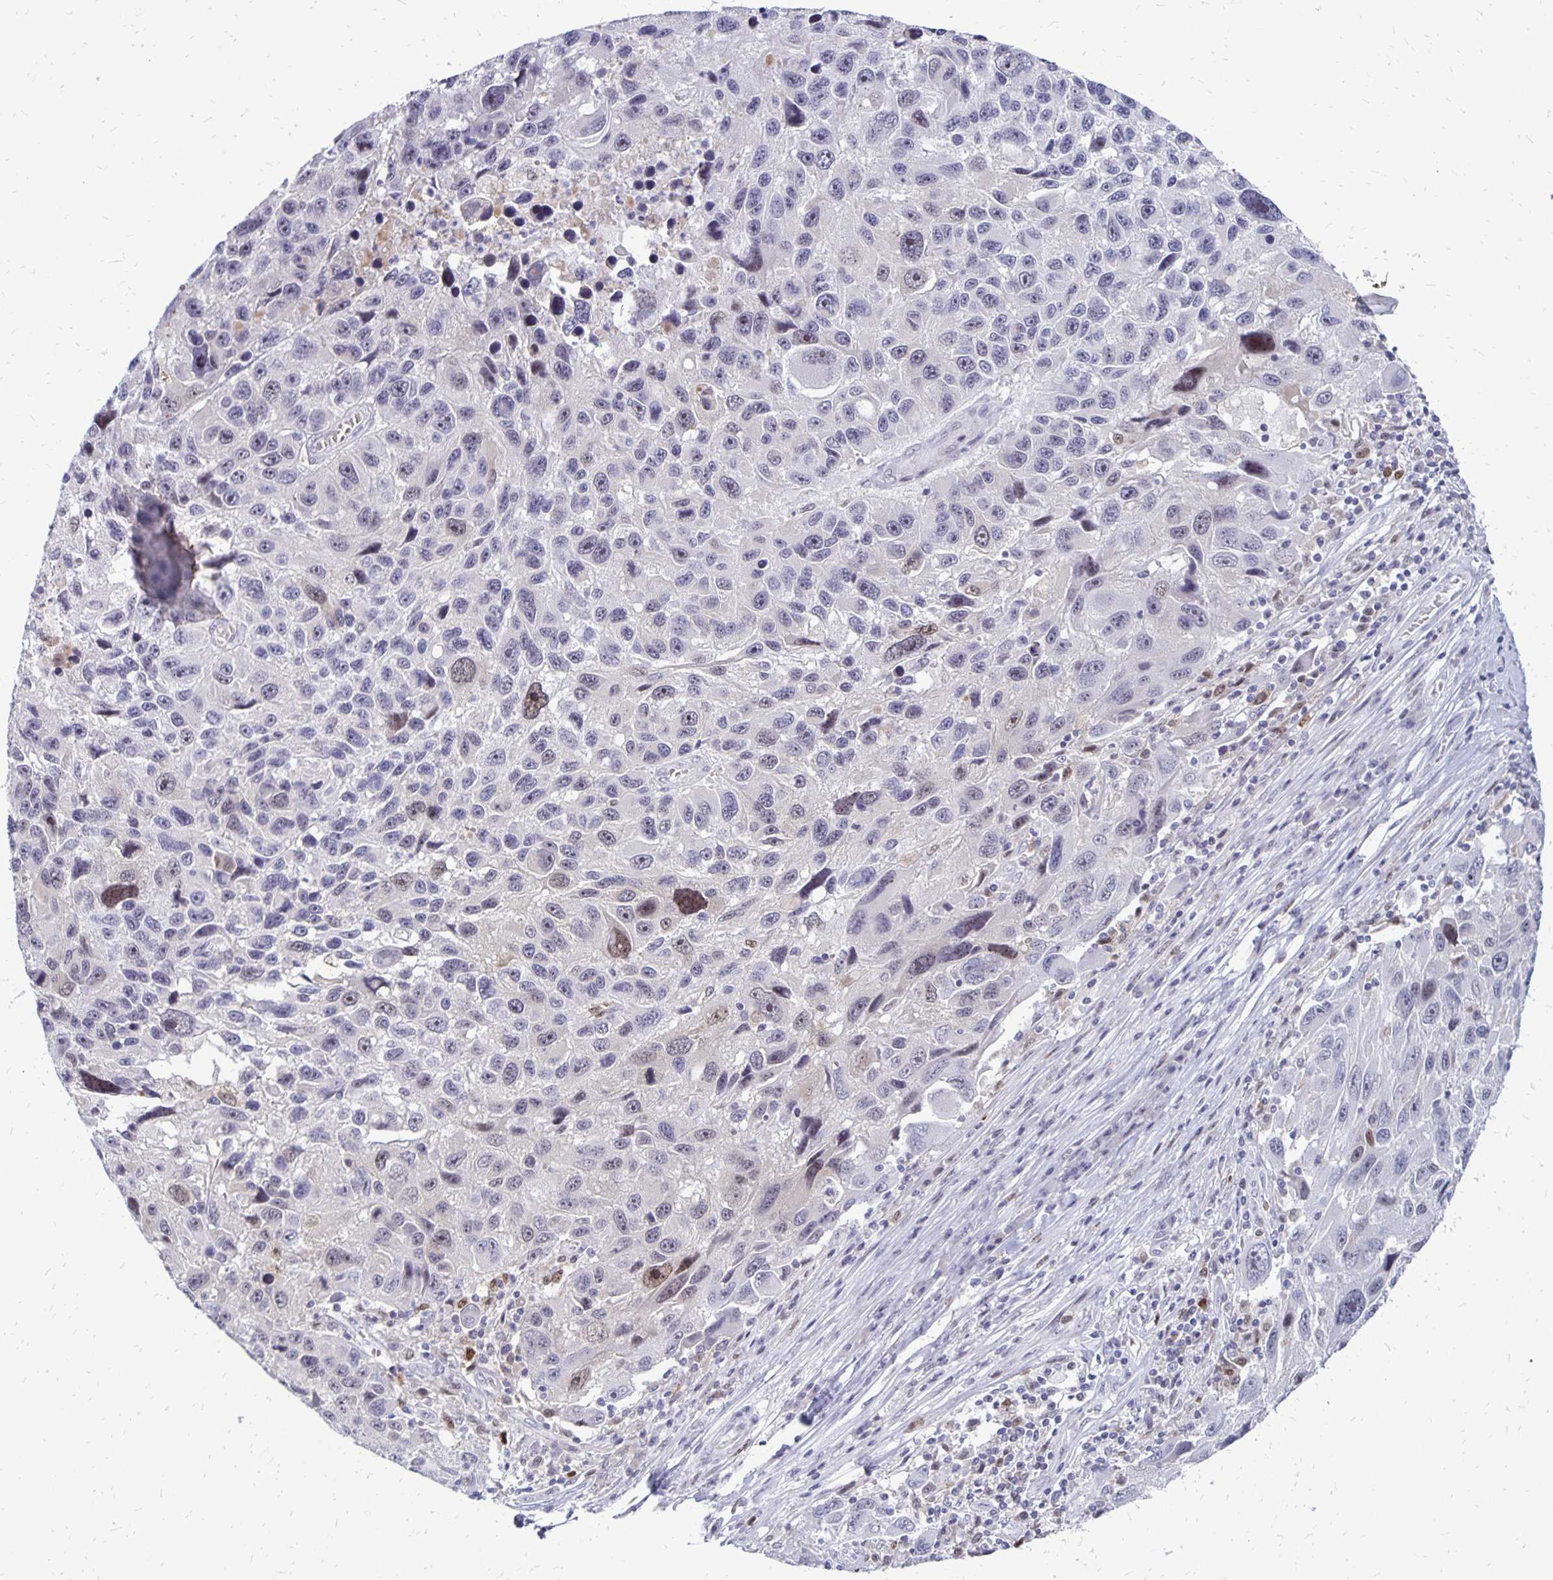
{"staining": {"intensity": "weak", "quantity": "<25%", "location": "nuclear"}, "tissue": "melanoma", "cell_type": "Tumor cells", "image_type": "cancer", "snomed": [{"axis": "morphology", "description": "Malignant melanoma, NOS"}, {"axis": "topography", "description": "Skin"}], "caption": "High magnification brightfield microscopy of melanoma stained with DAB (3,3'-diaminobenzidine) (brown) and counterstained with hematoxylin (blue): tumor cells show no significant expression.", "gene": "DCK", "patient": {"sex": "male", "age": 53}}